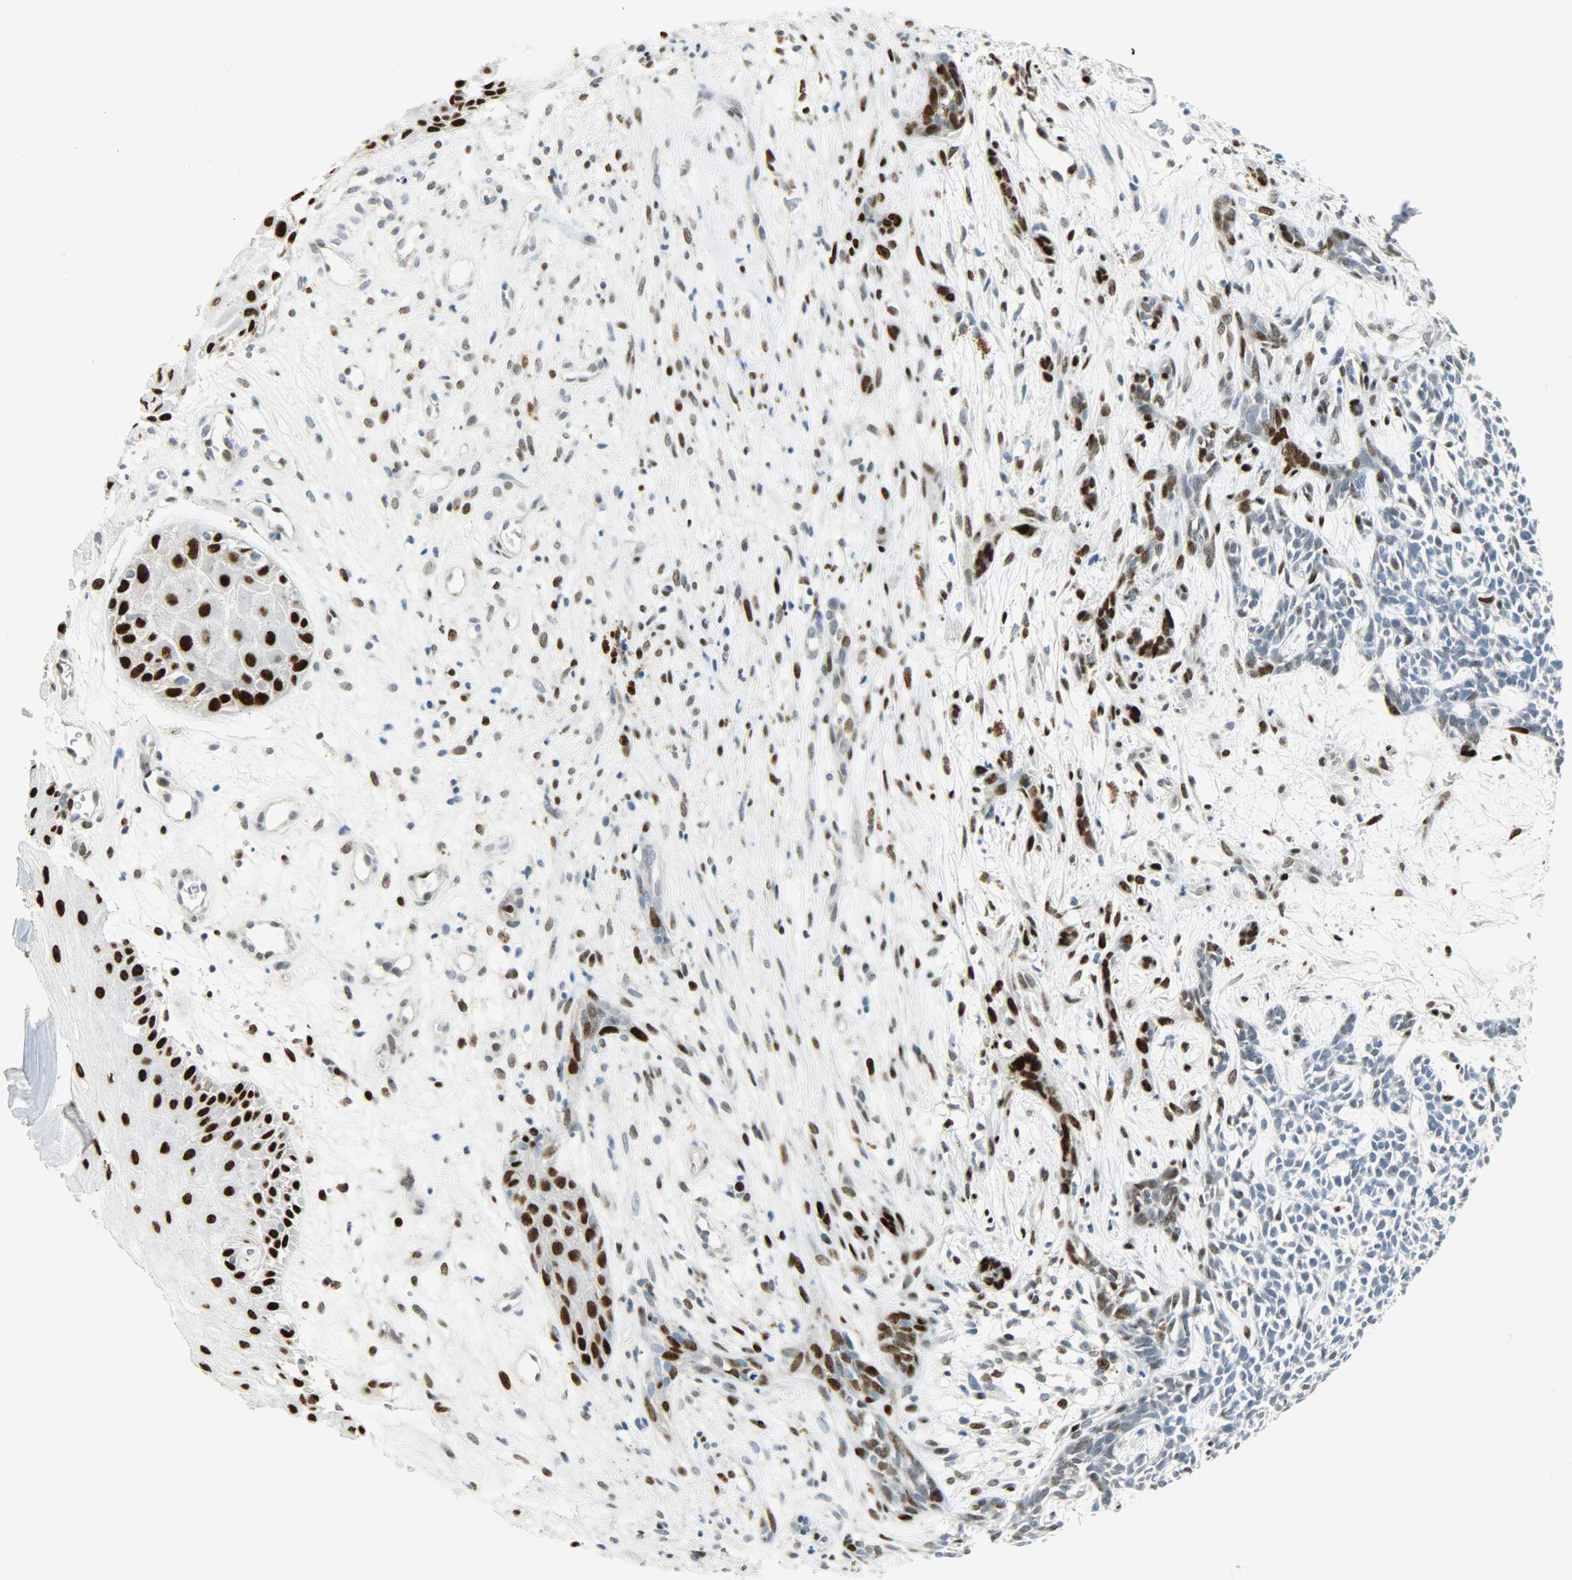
{"staining": {"intensity": "weak", "quantity": "<25%", "location": "nuclear"}, "tissue": "skin cancer", "cell_type": "Tumor cells", "image_type": "cancer", "snomed": [{"axis": "morphology", "description": "Basal cell carcinoma"}, {"axis": "topography", "description": "Skin"}], "caption": "Tumor cells show no significant staining in skin cancer.", "gene": "JUNB", "patient": {"sex": "female", "age": 84}}